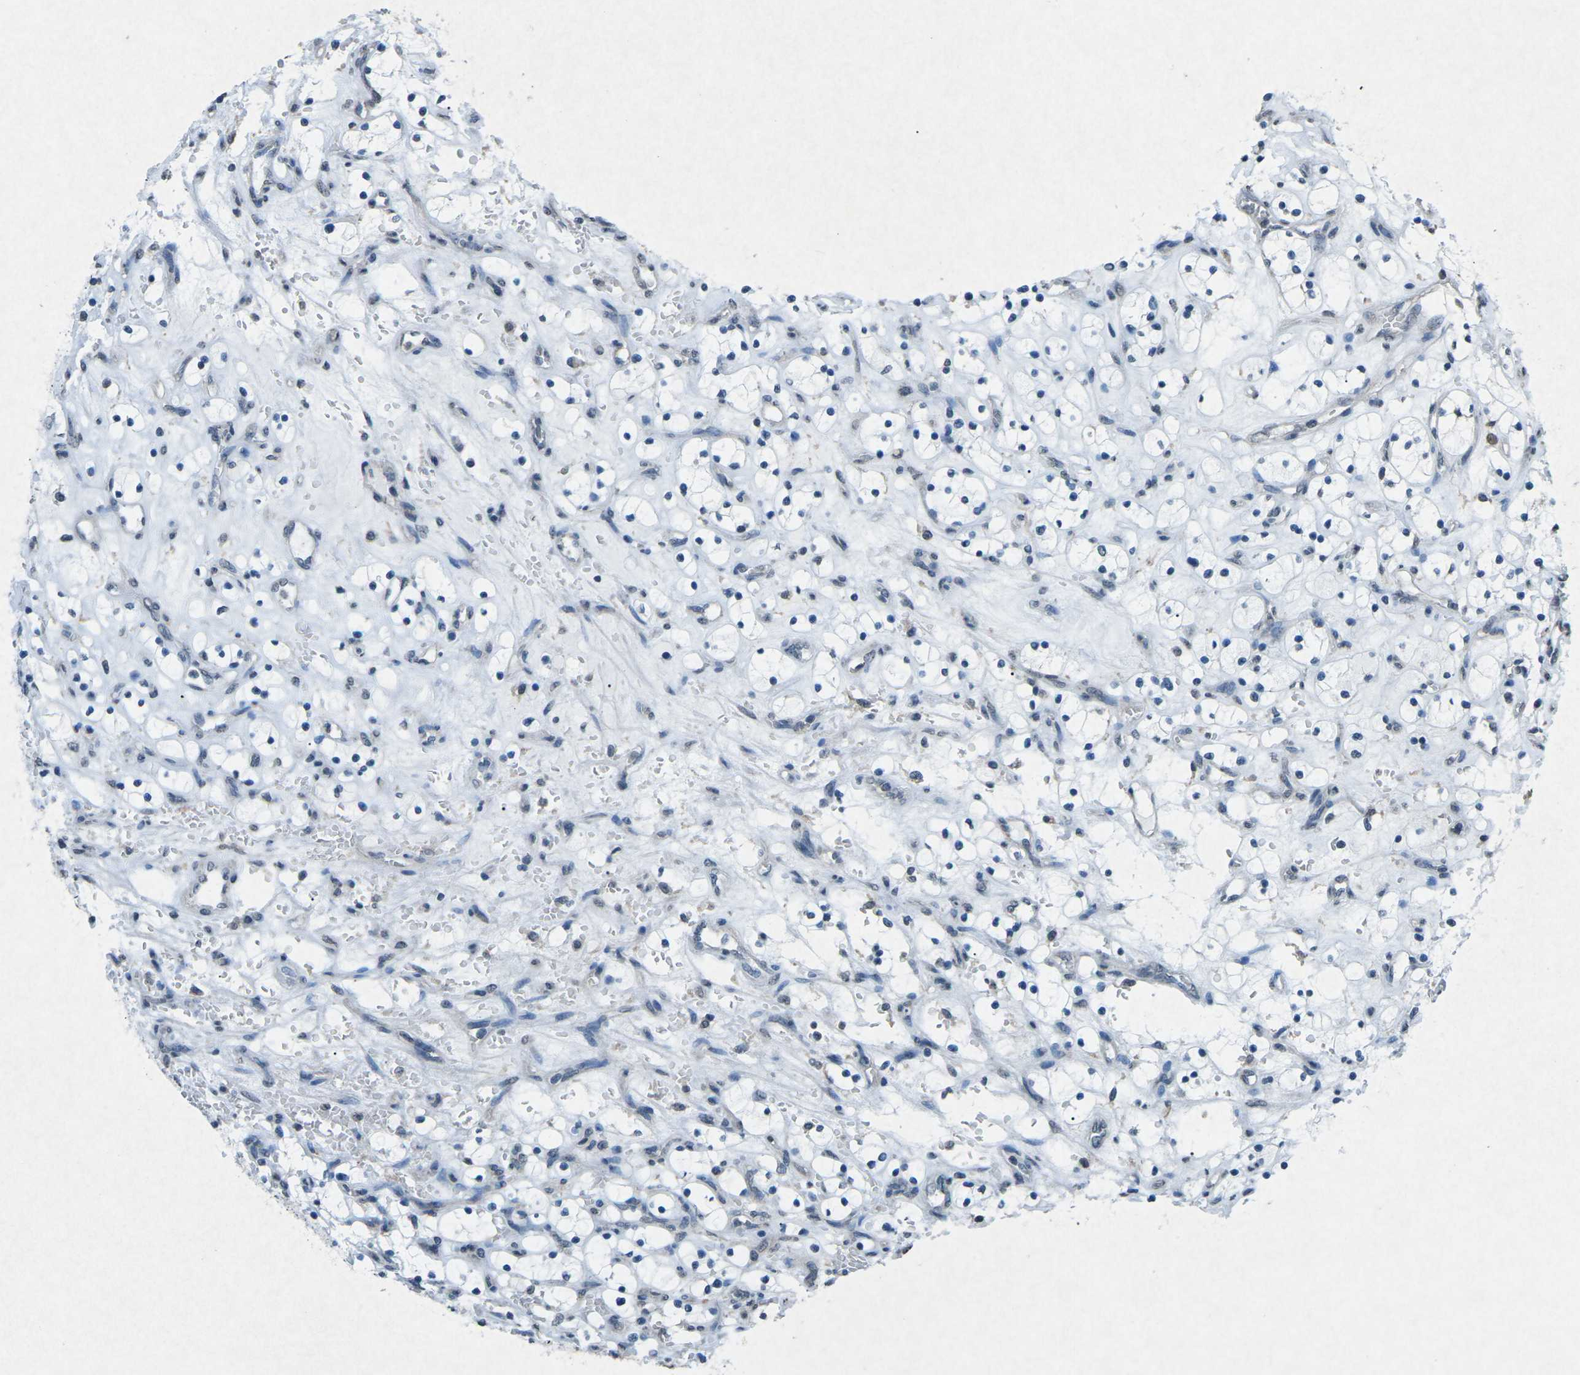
{"staining": {"intensity": "negative", "quantity": "none", "location": "none"}, "tissue": "renal cancer", "cell_type": "Tumor cells", "image_type": "cancer", "snomed": [{"axis": "morphology", "description": "Adenocarcinoma, NOS"}, {"axis": "topography", "description": "Kidney"}], "caption": "Adenocarcinoma (renal) was stained to show a protein in brown. There is no significant staining in tumor cells.", "gene": "TFR2", "patient": {"sex": "female", "age": 69}}